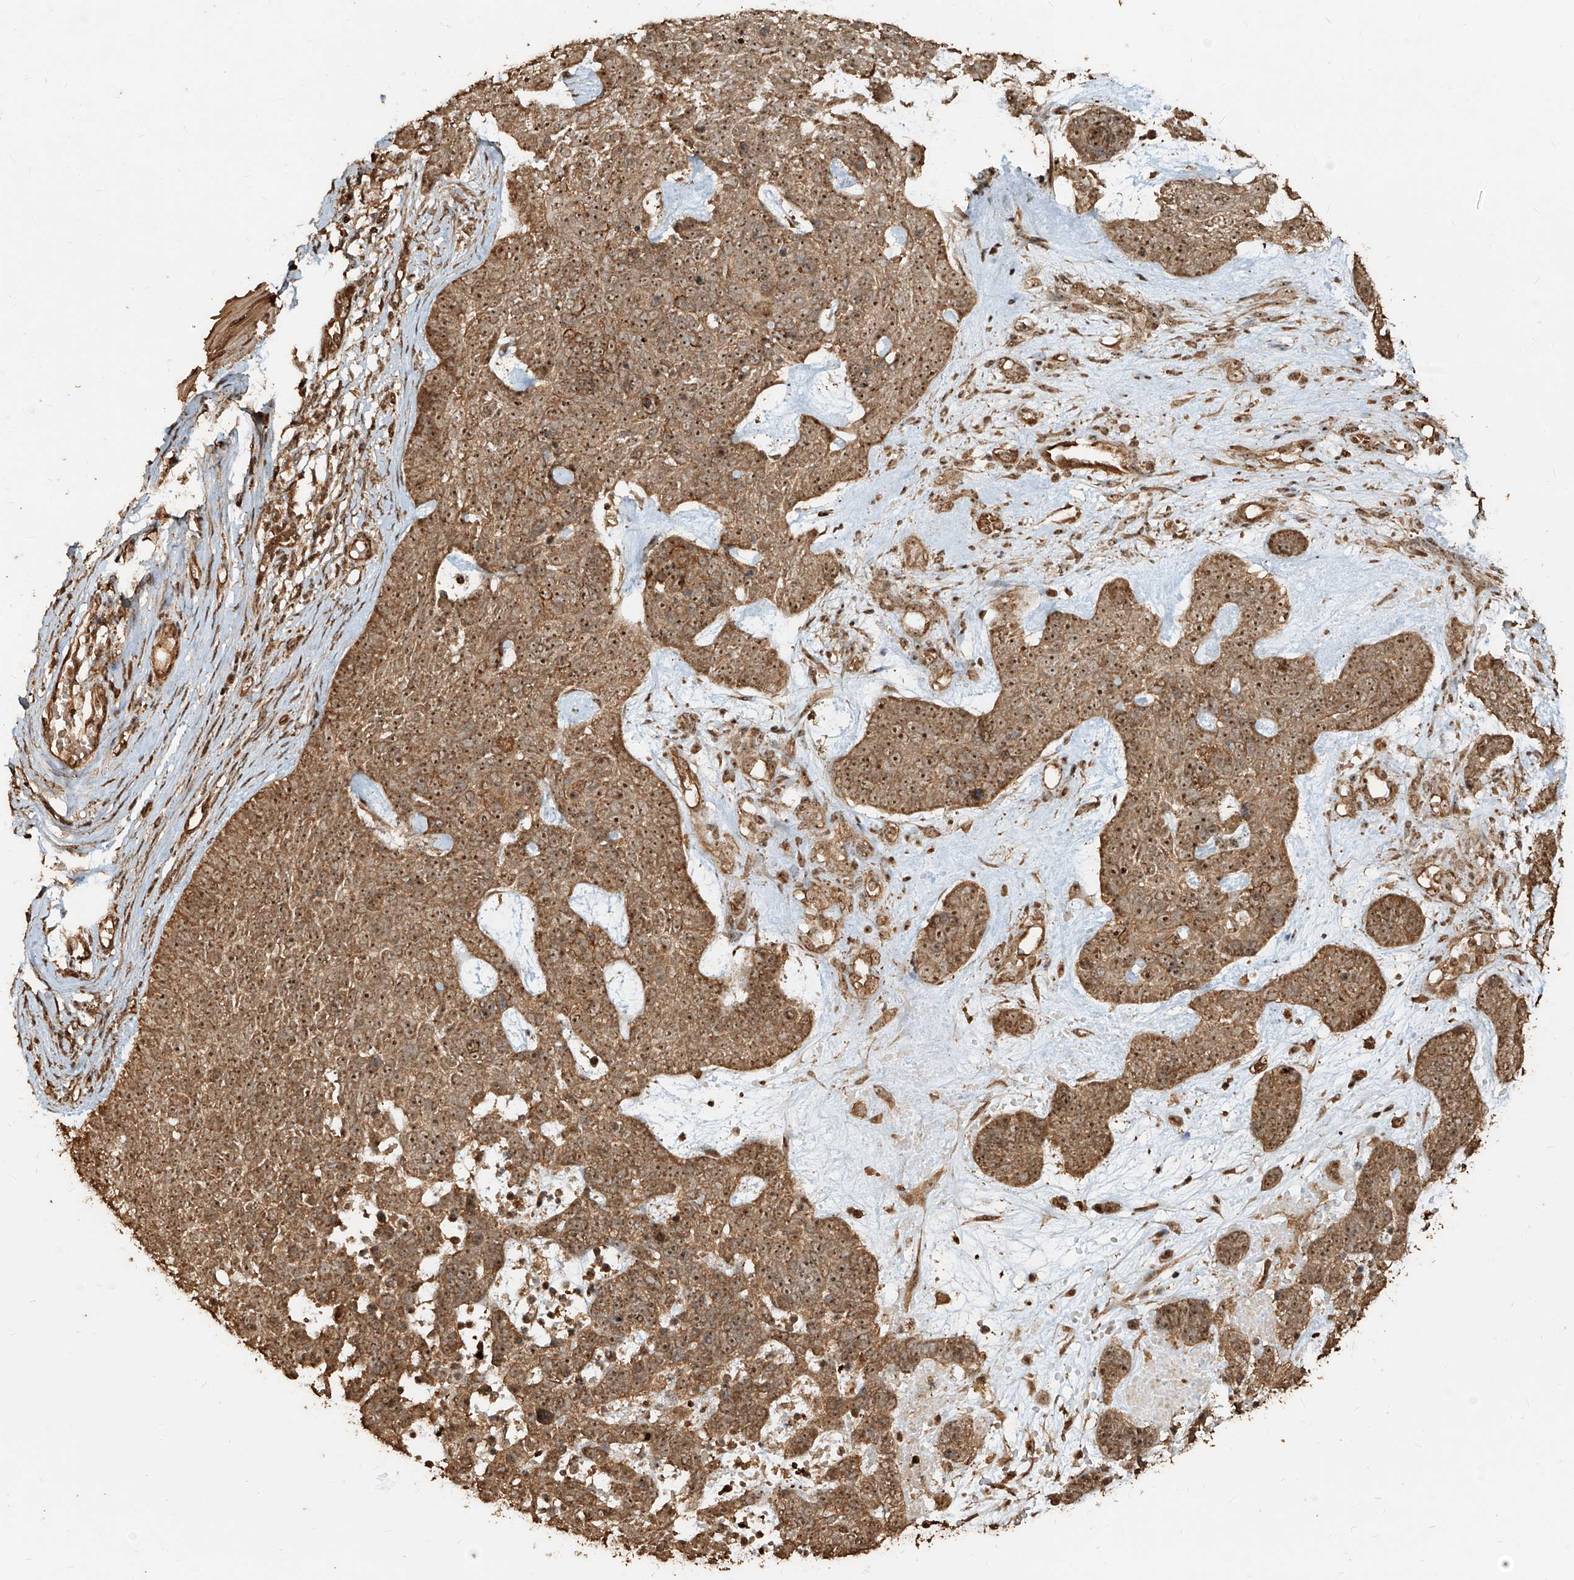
{"staining": {"intensity": "moderate", "quantity": ">75%", "location": "cytoplasmic/membranous,nuclear"}, "tissue": "skin cancer", "cell_type": "Tumor cells", "image_type": "cancer", "snomed": [{"axis": "morphology", "description": "Basal cell carcinoma"}, {"axis": "topography", "description": "Skin"}], "caption": "Immunohistochemical staining of human basal cell carcinoma (skin) reveals moderate cytoplasmic/membranous and nuclear protein expression in approximately >75% of tumor cells. (DAB IHC, brown staining for protein, blue staining for nuclei).", "gene": "ZNF660", "patient": {"sex": "female", "age": 81}}